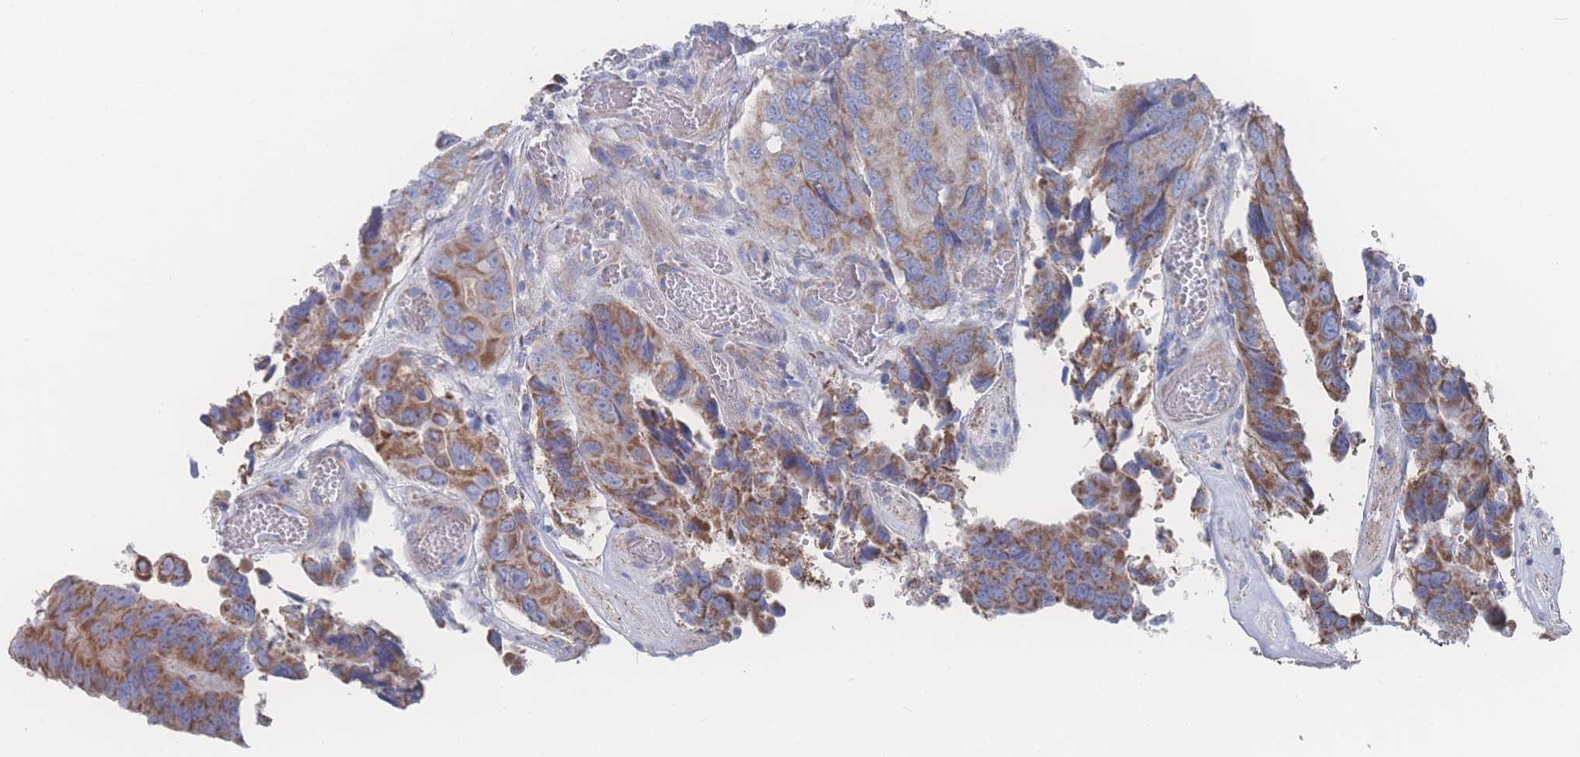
{"staining": {"intensity": "moderate", "quantity": ">75%", "location": "cytoplasmic/membranous"}, "tissue": "colorectal cancer", "cell_type": "Tumor cells", "image_type": "cancer", "snomed": [{"axis": "morphology", "description": "Adenocarcinoma, NOS"}, {"axis": "topography", "description": "Colon"}], "caption": "Human colorectal cancer stained with a protein marker exhibits moderate staining in tumor cells.", "gene": "SNPH", "patient": {"sex": "male", "age": 84}}